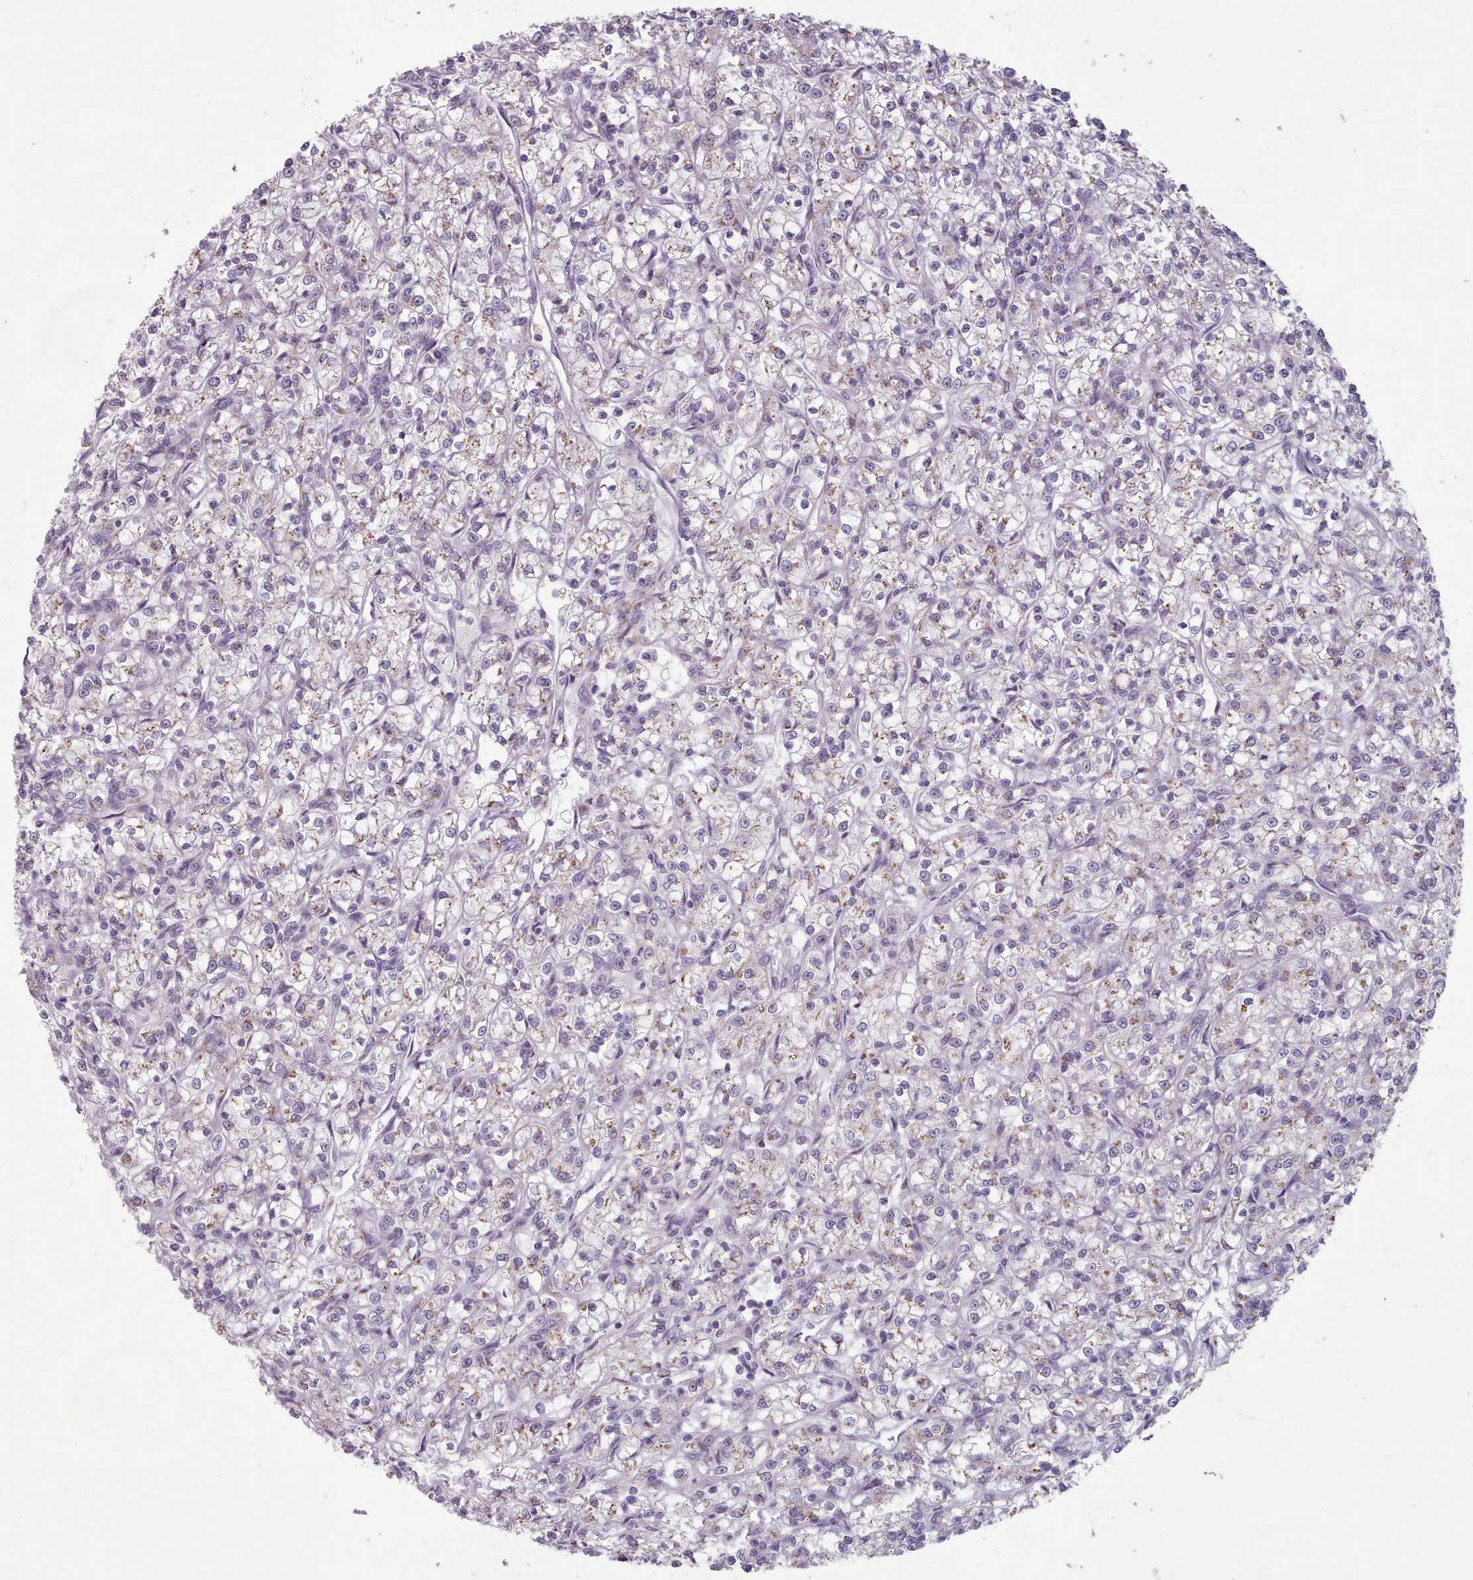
{"staining": {"intensity": "weak", "quantity": "25%-75%", "location": "cytoplasmic/membranous"}, "tissue": "renal cancer", "cell_type": "Tumor cells", "image_type": "cancer", "snomed": [{"axis": "morphology", "description": "Adenocarcinoma, NOS"}, {"axis": "topography", "description": "Kidney"}], "caption": "An image of human renal adenocarcinoma stained for a protein shows weak cytoplasmic/membranous brown staining in tumor cells.", "gene": "MAN1B1", "patient": {"sex": "female", "age": 59}}